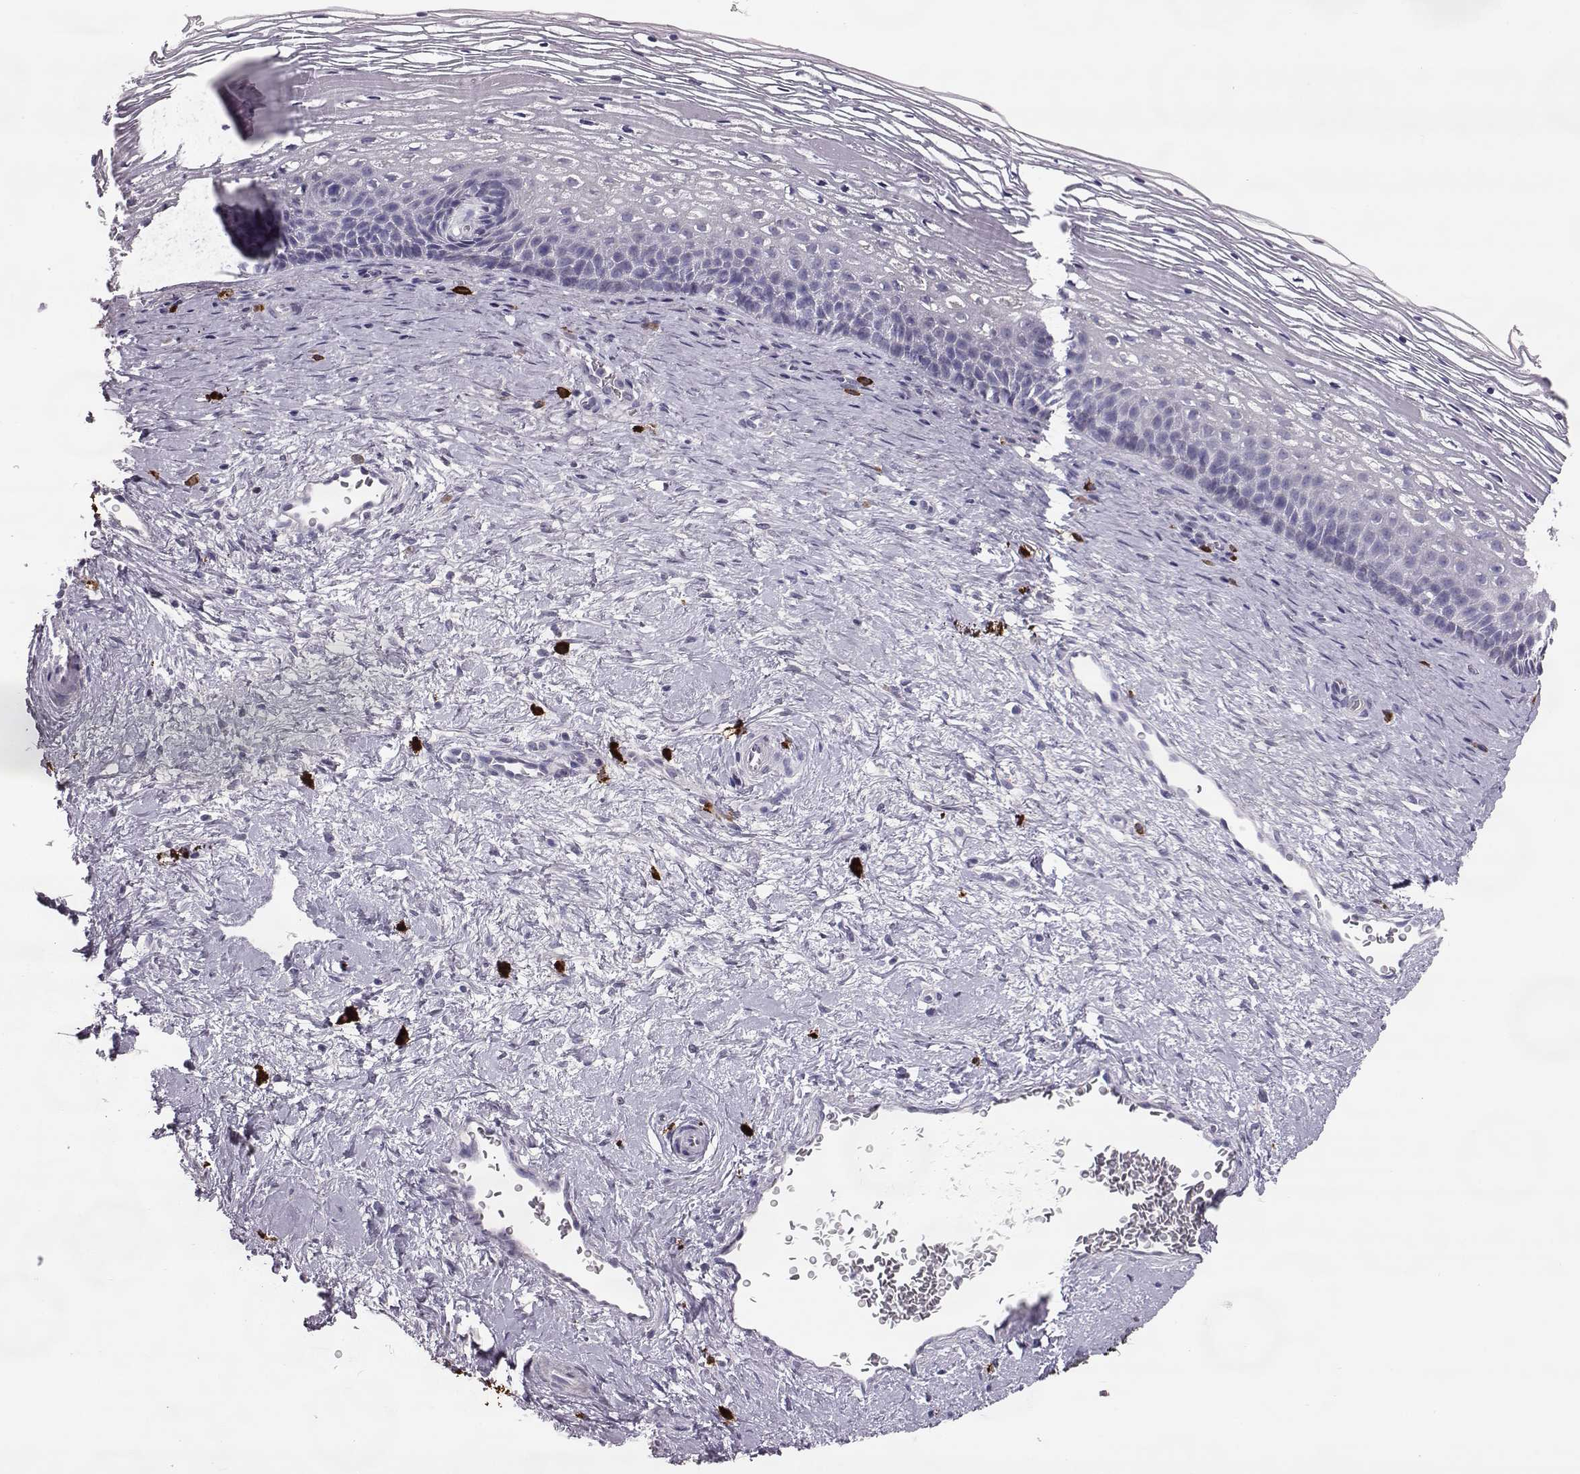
{"staining": {"intensity": "negative", "quantity": "none", "location": "none"}, "tissue": "cervix", "cell_type": "Glandular cells", "image_type": "normal", "snomed": [{"axis": "morphology", "description": "Normal tissue, NOS"}, {"axis": "topography", "description": "Cervix"}], "caption": "This photomicrograph is of unremarkable cervix stained with immunohistochemistry to label a protein in brown with the nuclei are counter-stained blue. There is no expression in glandular cells.", "gene": "ADGRG5", "patient": {"sex": "female", "age": 34}}